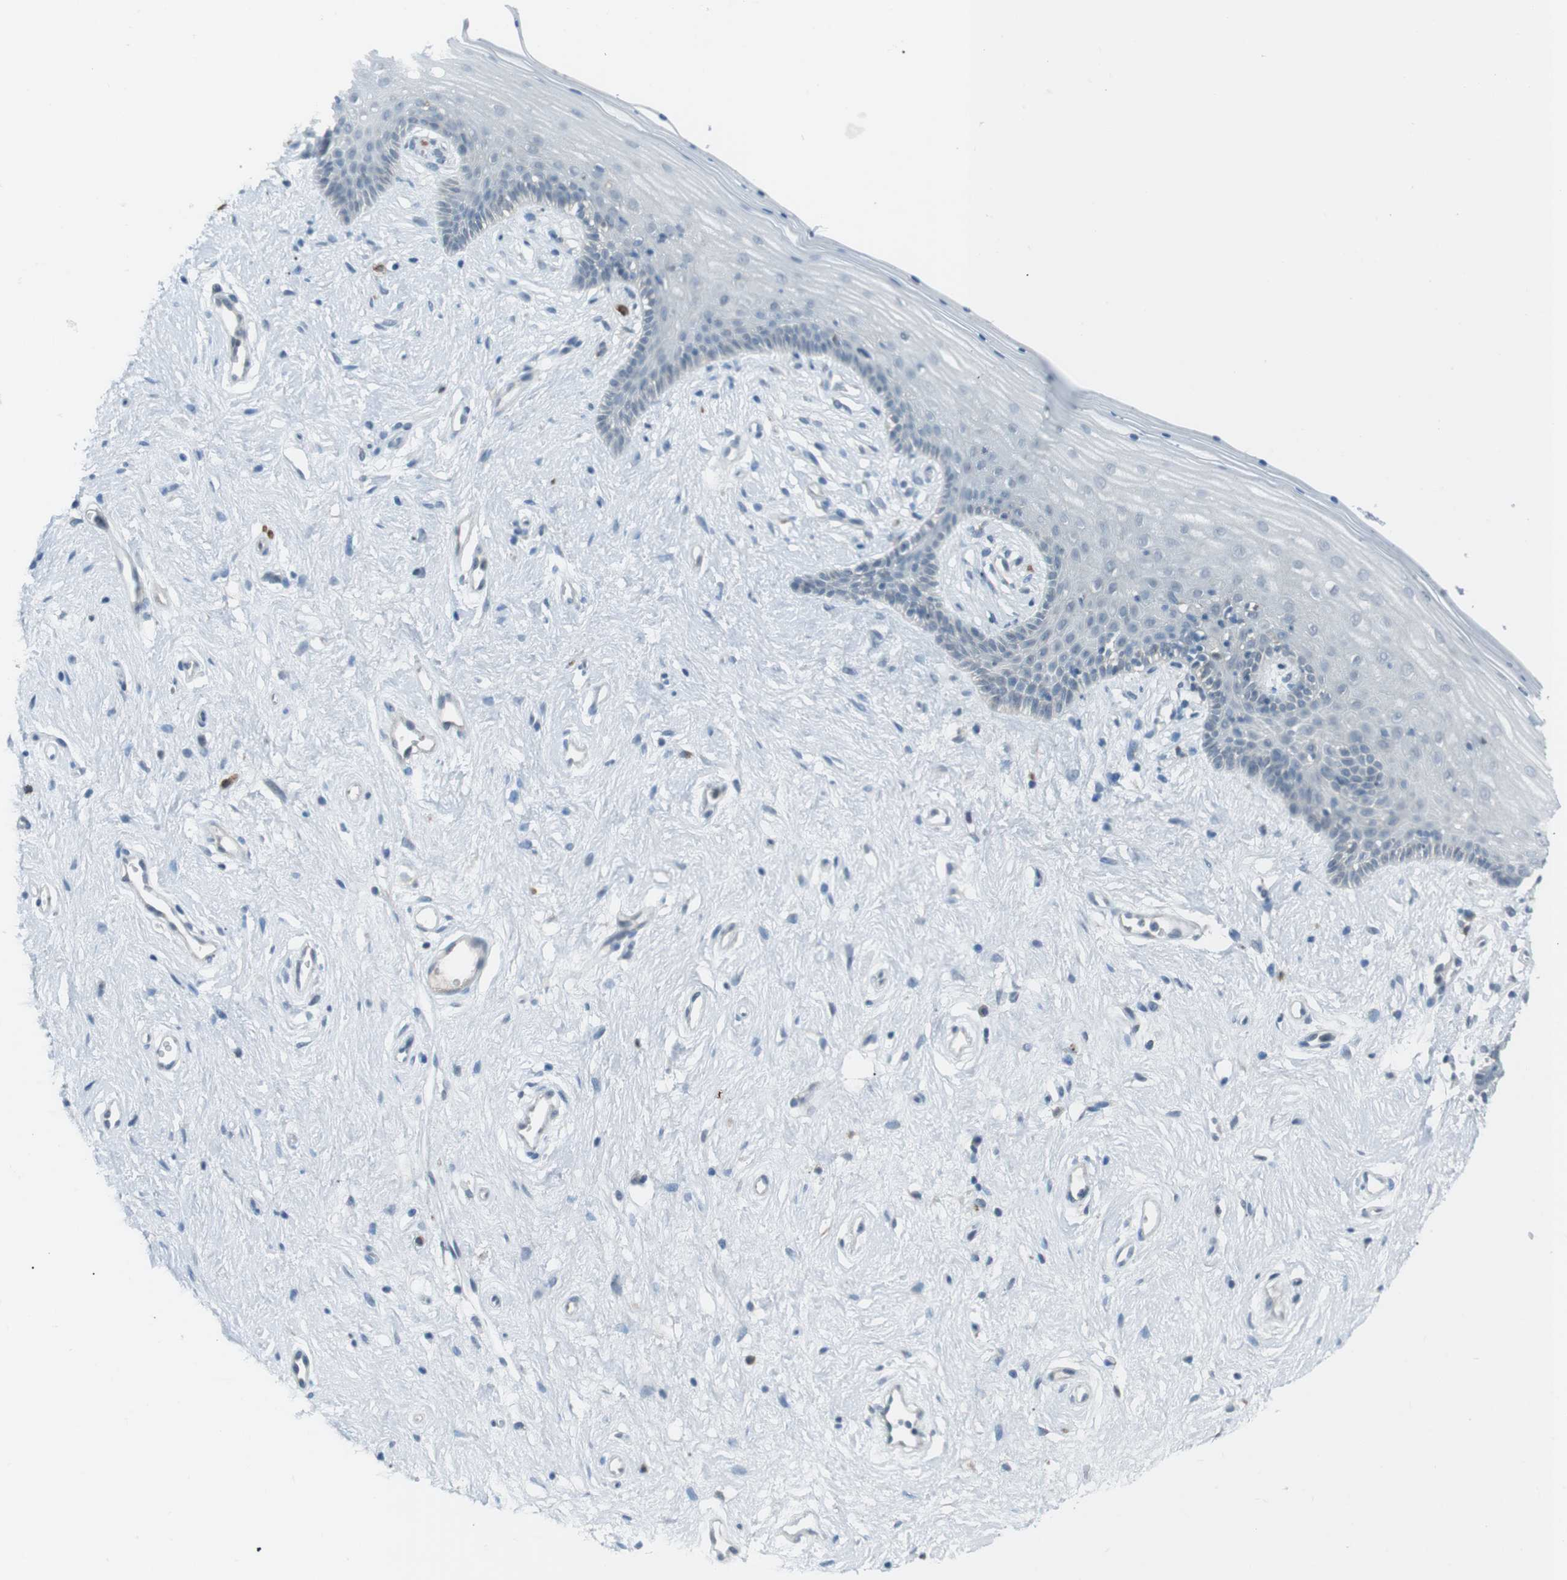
{"staining": {"intensity": "negative", "quantity": "none", "location": "none"}, "tissue": "vagina", "cell_type": "Squamous epithelial cells", "image_type": "normal", "snomed": [{"axis": "morphology", "description": "Normal tissue, NOS"}, {"axis": "topography", "description": "Vagina"}], "caption": "The micrograph exhibits no staining of squamous epithelial cells in normal vagina.", "gene": "FCRLA", "patient": {"sex": "female", "age": 44}}